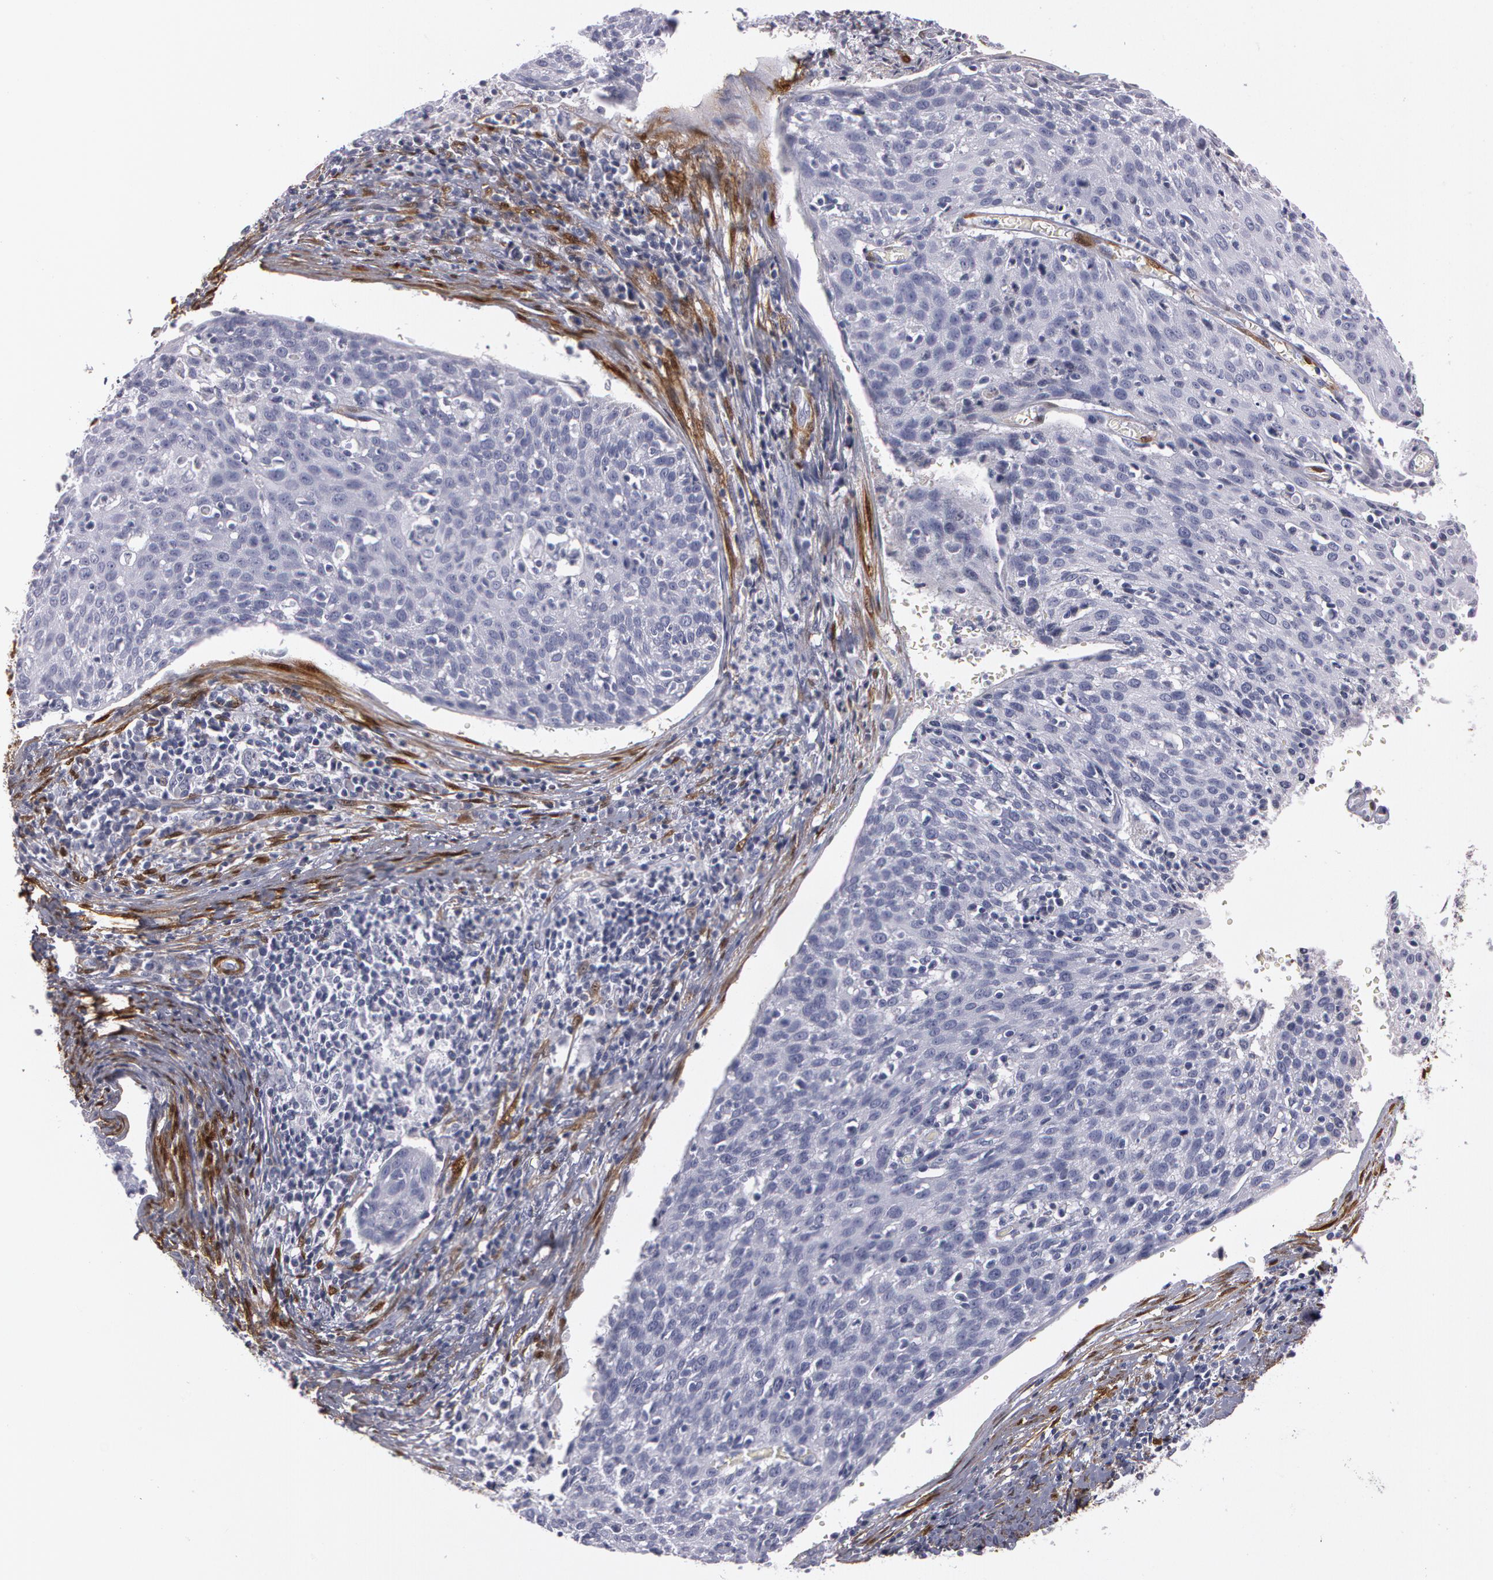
{"staining": {"intensity": "negative", "quantity": "none", "location": "none"}, "tissue": "cervical cancer", "cell_type": "Tumor cells", "image_type": "cancer", "snomed": [{"axis": "morphology", "description": "Squamous cell carcinoma, NOS"}, {"axis": "topography", "description": "Cervix"}], "caption": "This is an immunohistochemistry (IHC) micrograph of cervical squamous cell carcinoma. There is no expression in tumor cells.", "gene": "TAGLN", "patient": {"sex": "female", "age": 38}}